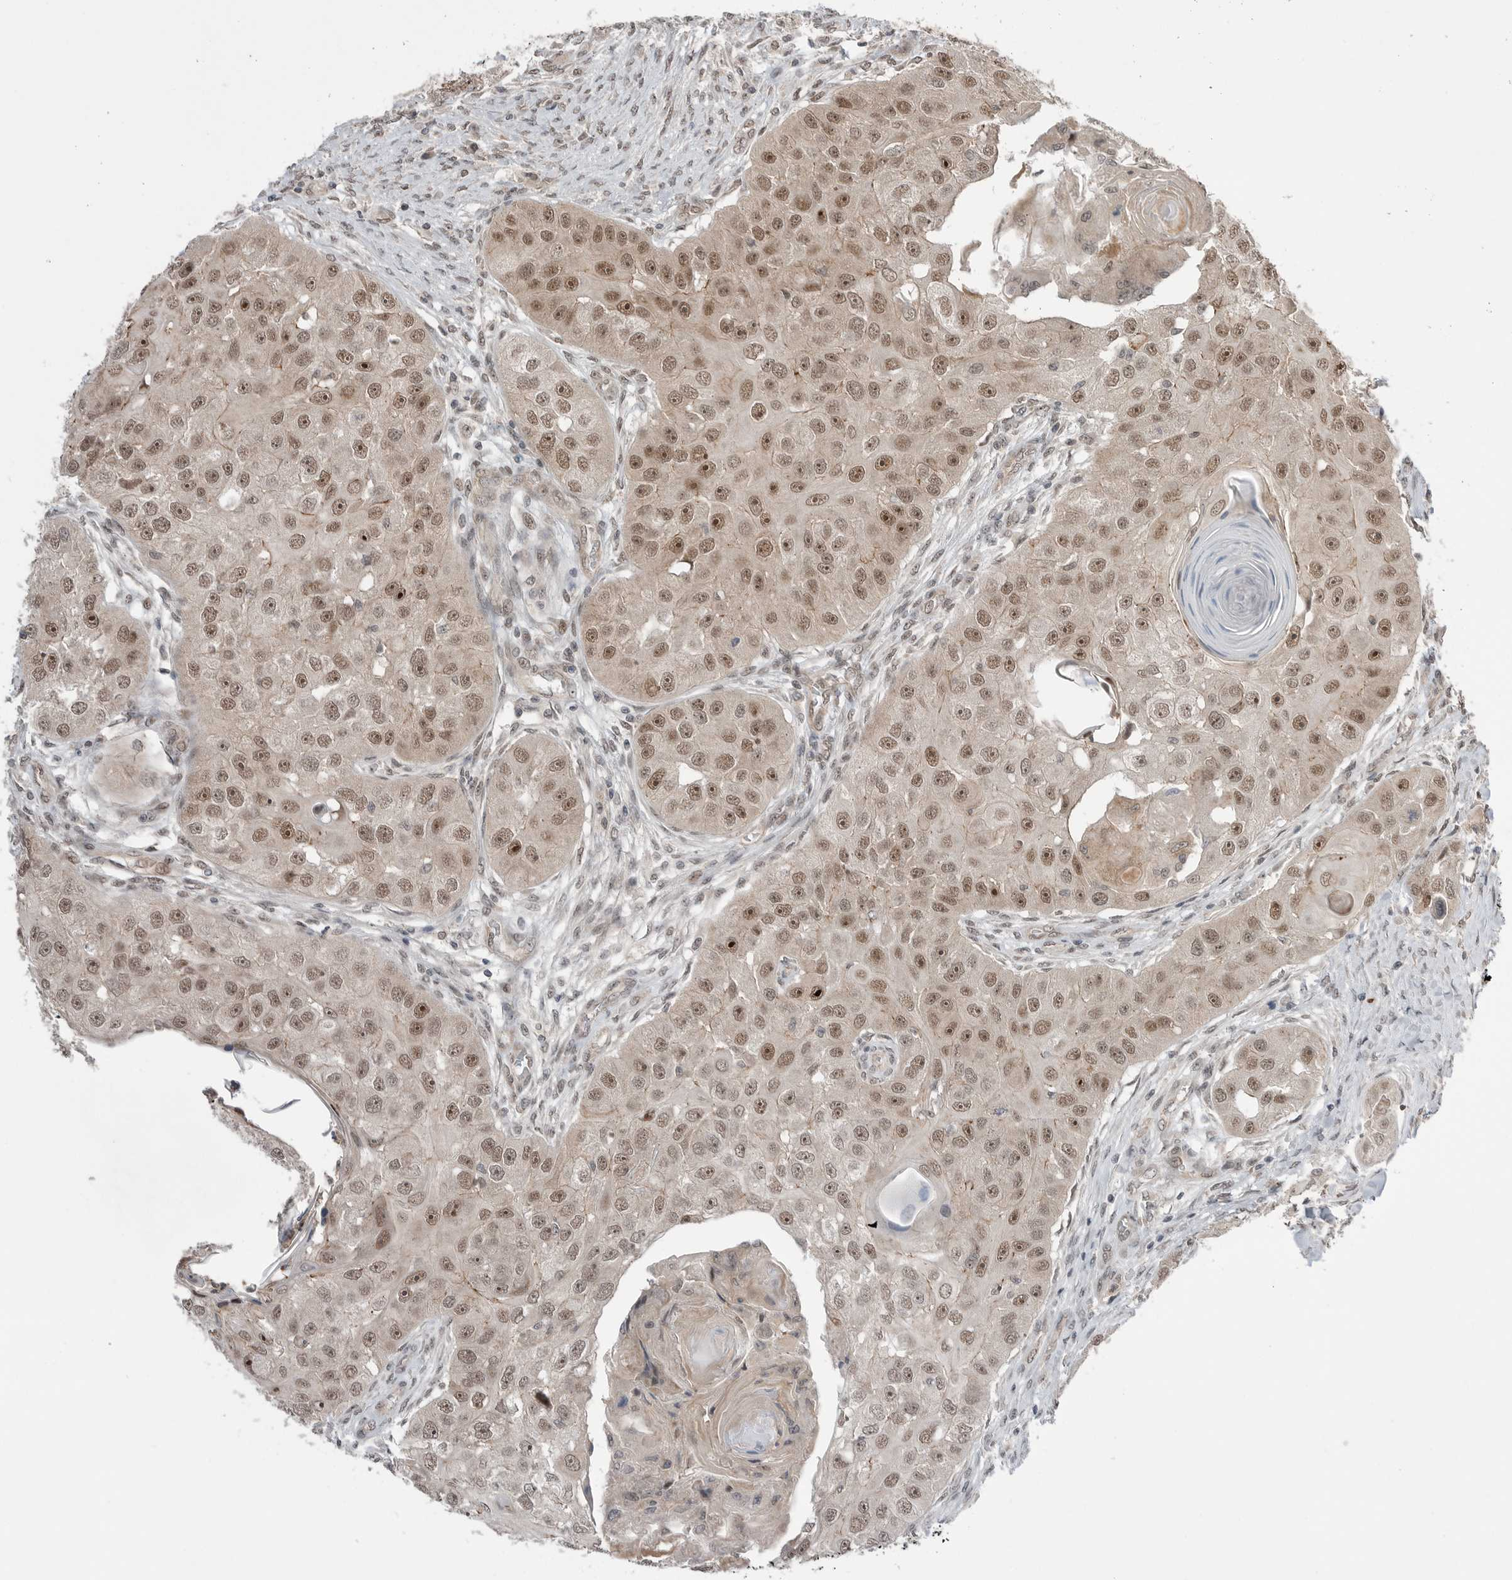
{"staining": {"intensity": "moderate", "quantity": ">75%", "location": "nuclear"}, "tissue": "head and neck cancer", "cell_type": "Tumor cells", "image_type": "cancer", "snomed": [{"axis": "morphology", "description": "Normal tissue, NOS"}, {"axis": "morphology", "description": "Squamous cell carcinoma, NOS"}, {"axis": "topography", "description": "Skeletal muscle"}, {"axis": "topography", "description": "Head-Neck"}], "caption": "Head and neck cancer (squamous cell carcinoma) tissue exhibits moderate nuclear staining in approximately >75% of tumor cells, visualized by immunohistochemistry. Nuclei are stained in blue.", "gene": "NTAQ1", "patient": {"sex": "male", "age": 51}}